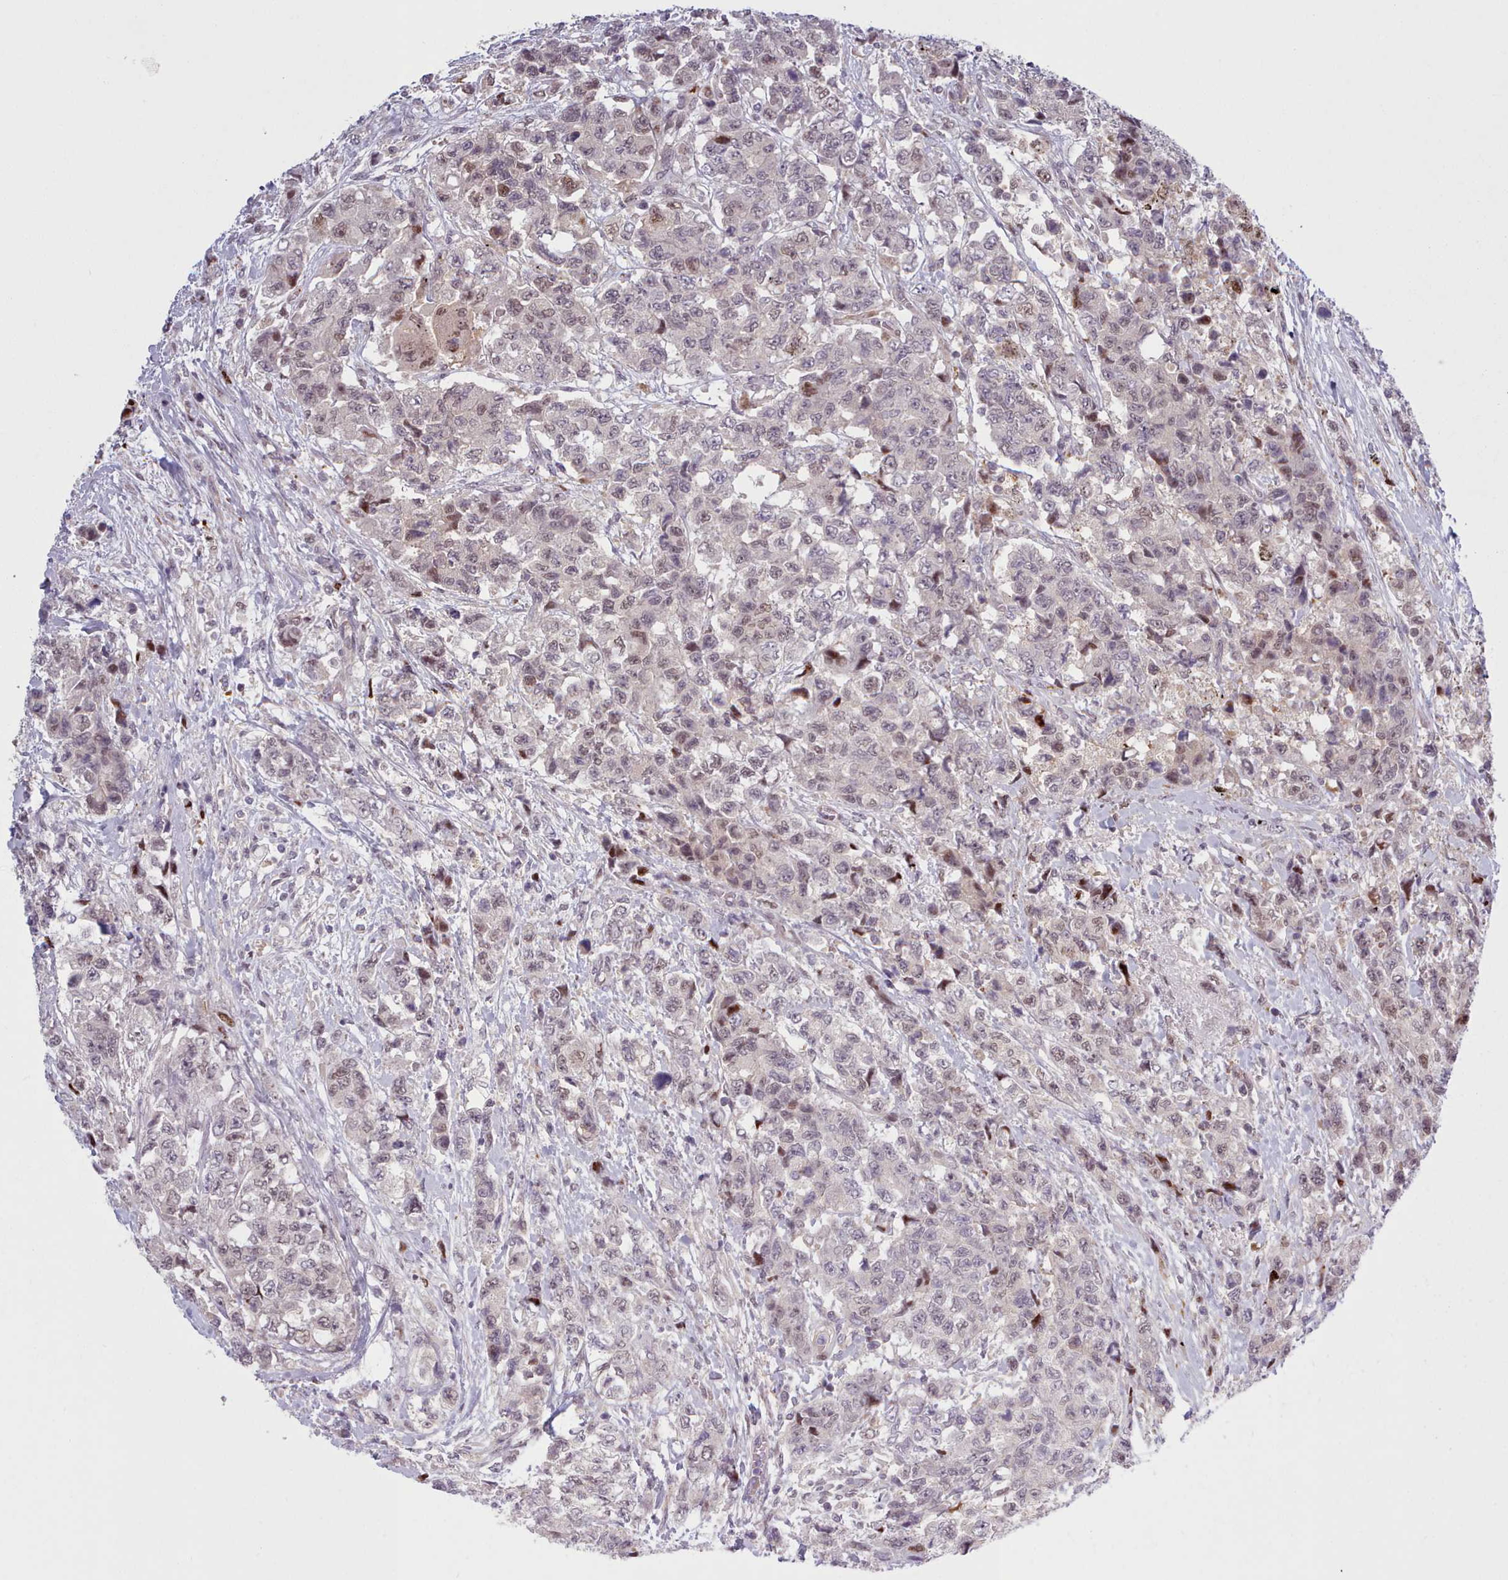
{"staining": {"intensity": "moderate", "quantity": "<25%", "location": "nuclear"}, "tissue": "urothelial cancer", "cell_type": "Tumor cells", "image_type": "cancer", "snomed": [{"axis": "morphology", "description": "Urothelial carcinoma, High grade"}, {"axis": "topography", "description": "Urinary bladder"}], "caption": "Immunohistochemistry (DAB (3,3'-diaminobenzidine)) staining of human urothelial cancer shows moderate nuclear protein staining in approximately <25% of tumor cells.", "gene": "KBTBD7", "patient": {"sex": "female", "age": 78}}